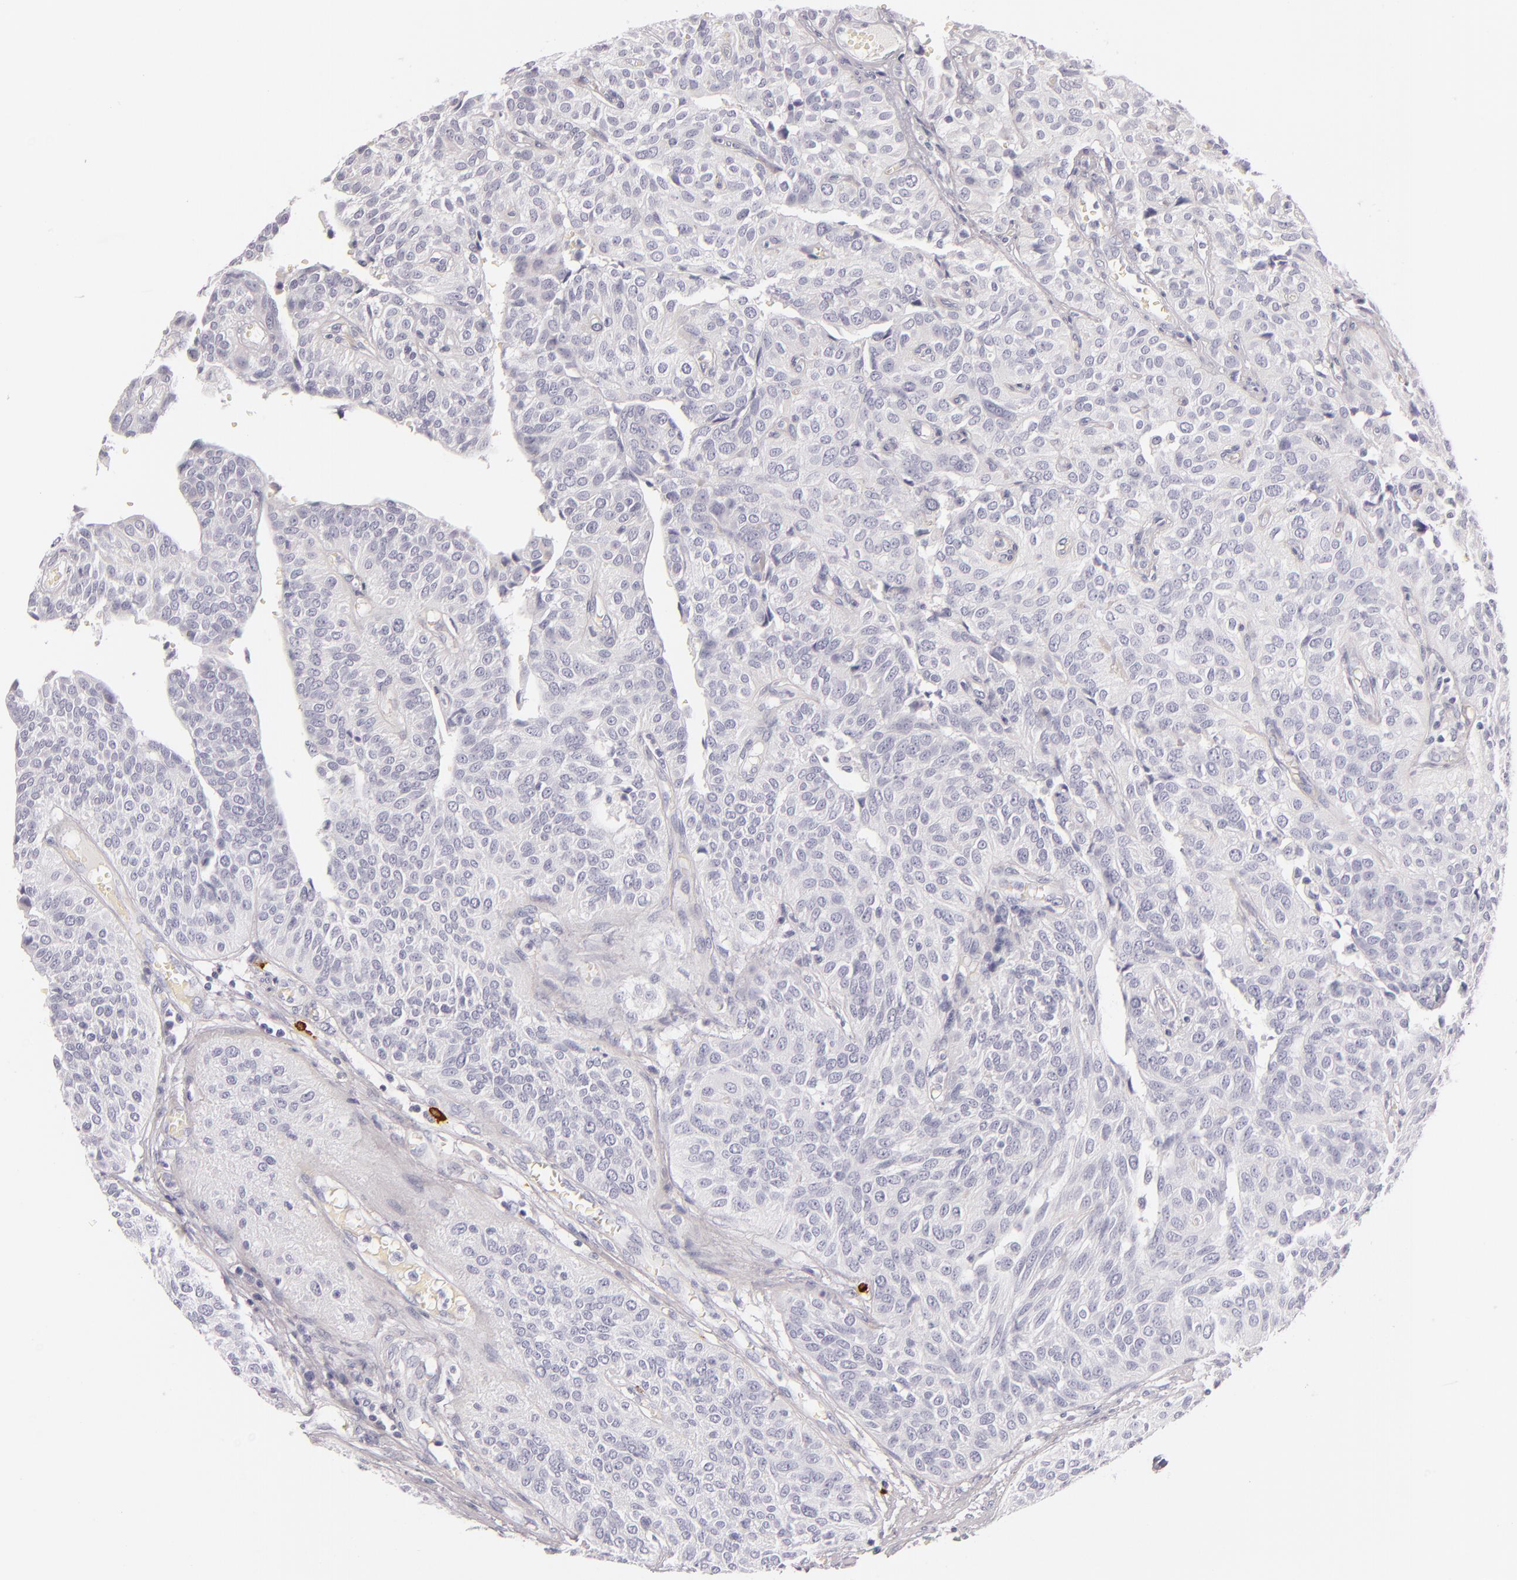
{"staining": {"intensity": "negative", "quantity": "none", "location": "none"}, "tissue": "urothelial cancer", "cell_type": "Tumor cells", "image_type": "cancer", "snomed": [{"axis": "morphology", "description": "Urothelial carcinoma, High grade"}, {"axis": "topography", "description": "Urinary bladder"}], "caption": "A high-resolution photomicrograph shows IHC staining of urothelial carcinoma (high-grade), which reveals no significant positivity in tumor cells. (Immunohistochemistry (ihc), brightfield microscopy, high magnification).", "gene": "TPSD1", "patient": {"sex": "male", "age": 56}}